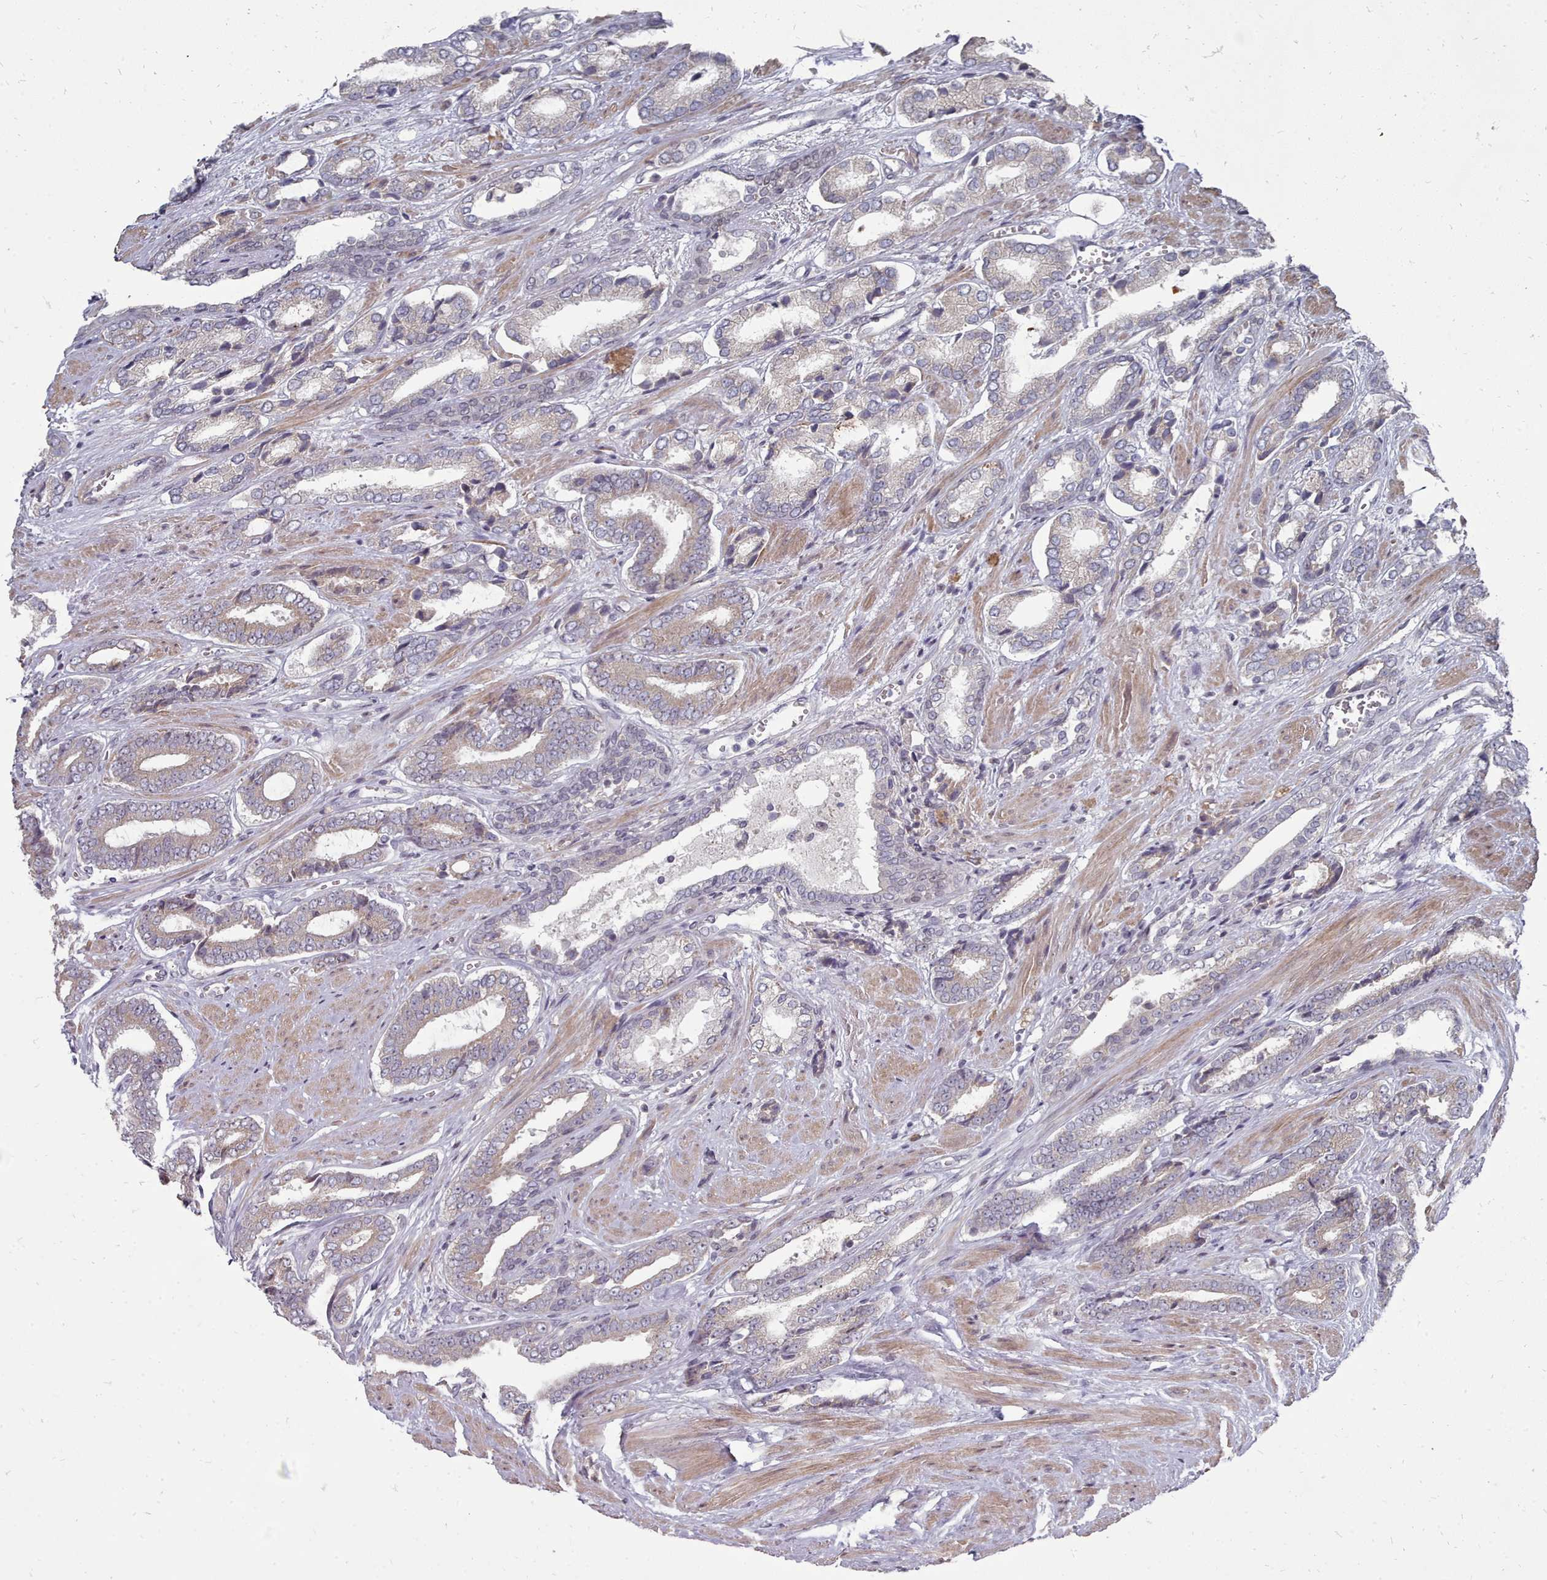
{"staining": {"intensity": "weak", "quantity": "25%-75%", "location": "cytoplasmic/membranous"}, "tissue": "prostate cancer", "cell_type": "Tumor cells", "image_type": "cancer", "snomed": [{"axis": "morphology", "description": "Adenocarcinoma, NOS"}, {"axis": "topography", "description": "Prostate and seminal vesicle, NOS"}], "caption": "Immunohistochemistry (IHC) (DAB (3,3'-diaminobenzidine)) staining of prostate cancer (adenocarcinoma) exhibits weak cytoplasmic/membranous protein positivity in about 25%-75% of tumor cells. (DAB = brown stain, brightfield microscopy at high magnification).", "gene": "ACKR3", "patient": {"sex": "male", "age": 76}}